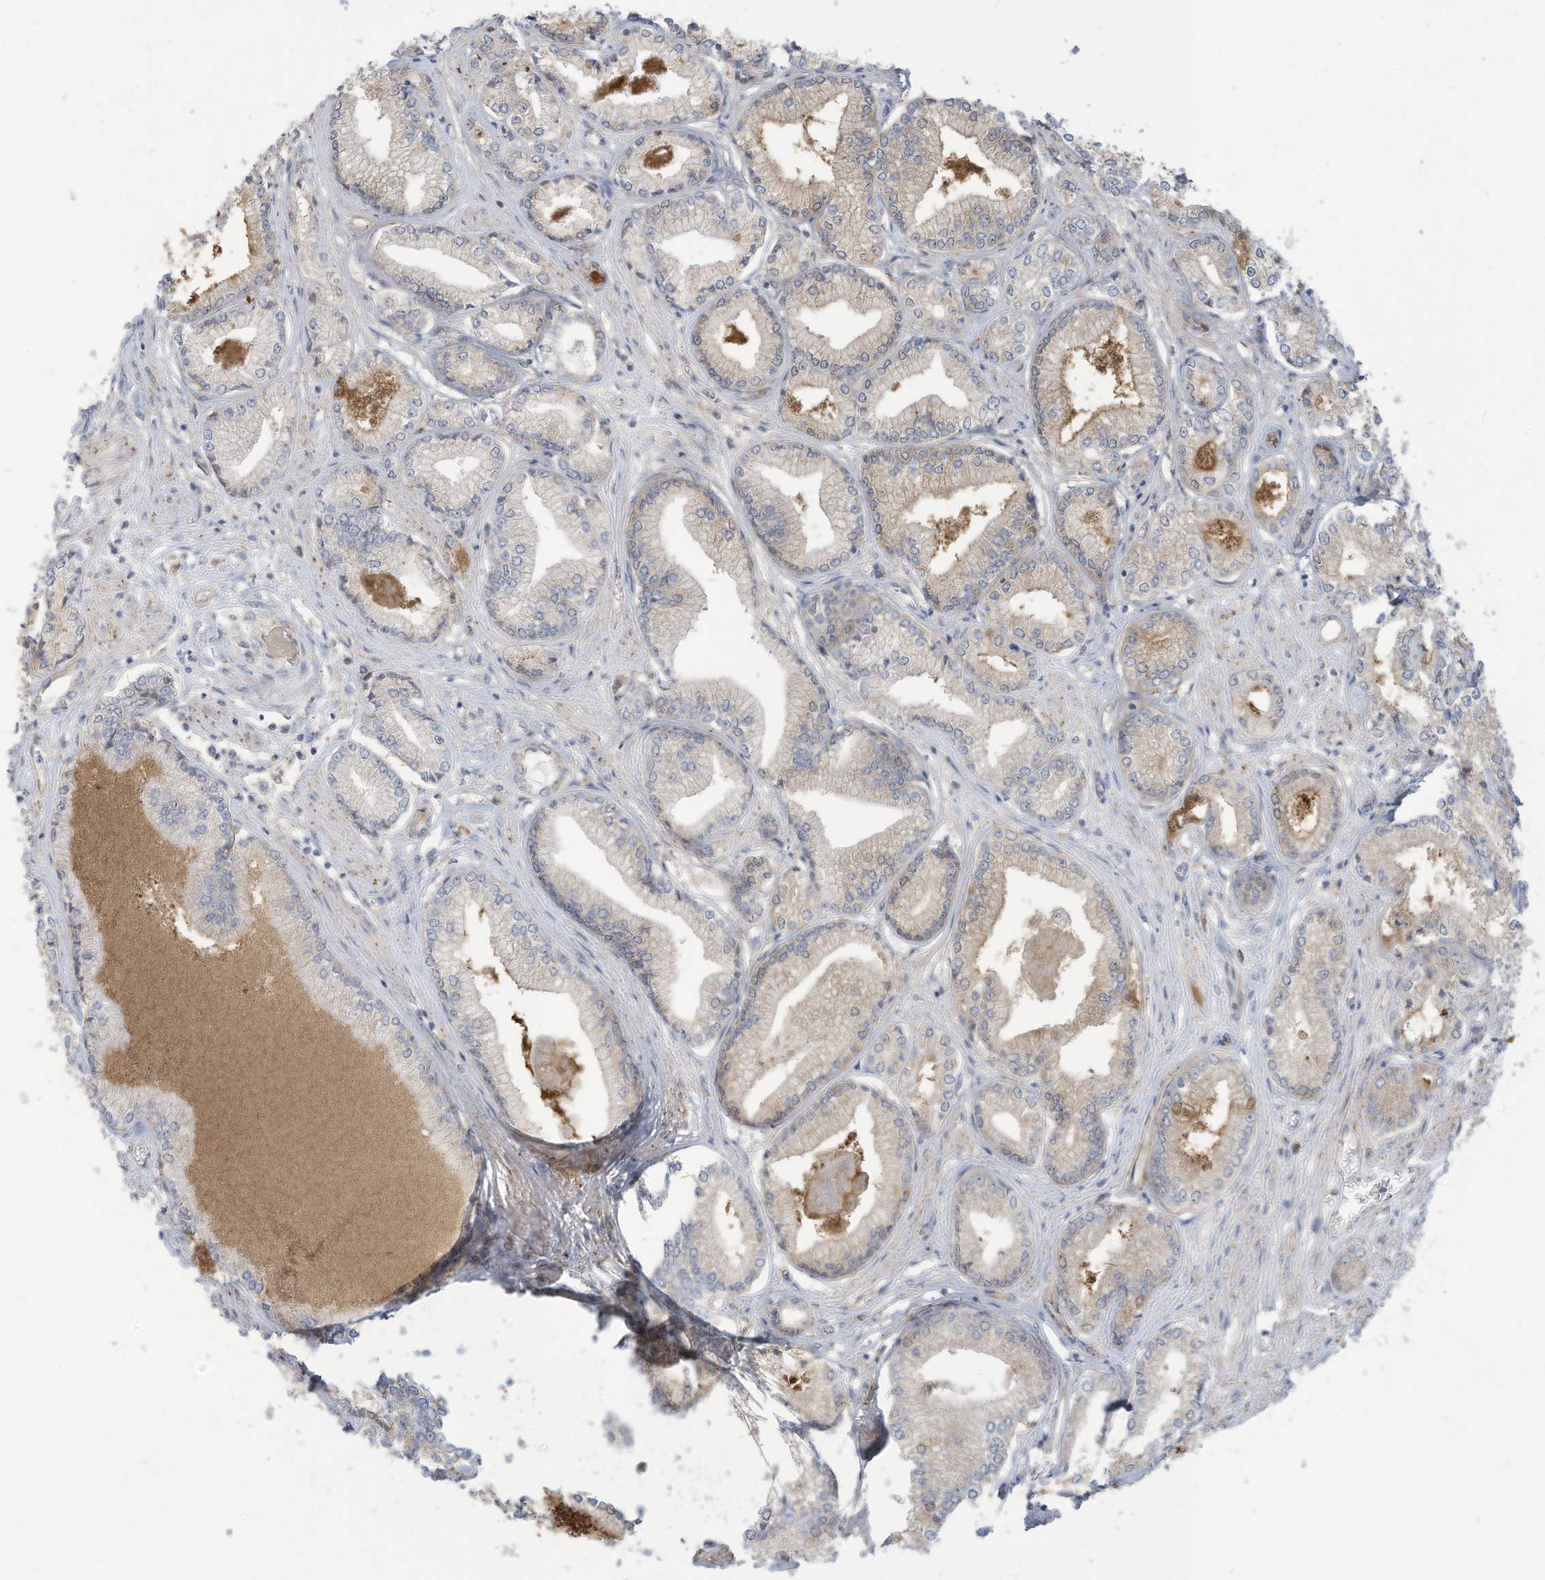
{"staining": {"intensity": "weak", "quantity": "<25%", "location": "cytoplasmic/membranous"}, "tissue": "prostate cancer", "cell_type": "Tumor cells", "image_type": "cancer", "snomed": [{"axis": "morphology", "description": "Adenocarcinoma, Low grade"}, {"axis": "topography", "description": "Prostate"}], "caption": "IHC histopathology image of human prostate cancer (low-grade adenocarcinoma) stained for a protein (brown), which reveals no positivity in tumor cells. The staining is performed using DAB brown chromogen with nuclei counter-stained in using hematoxylin.", "gene": "ADAT2", "patient": {"sex": "male", "age": 60}}